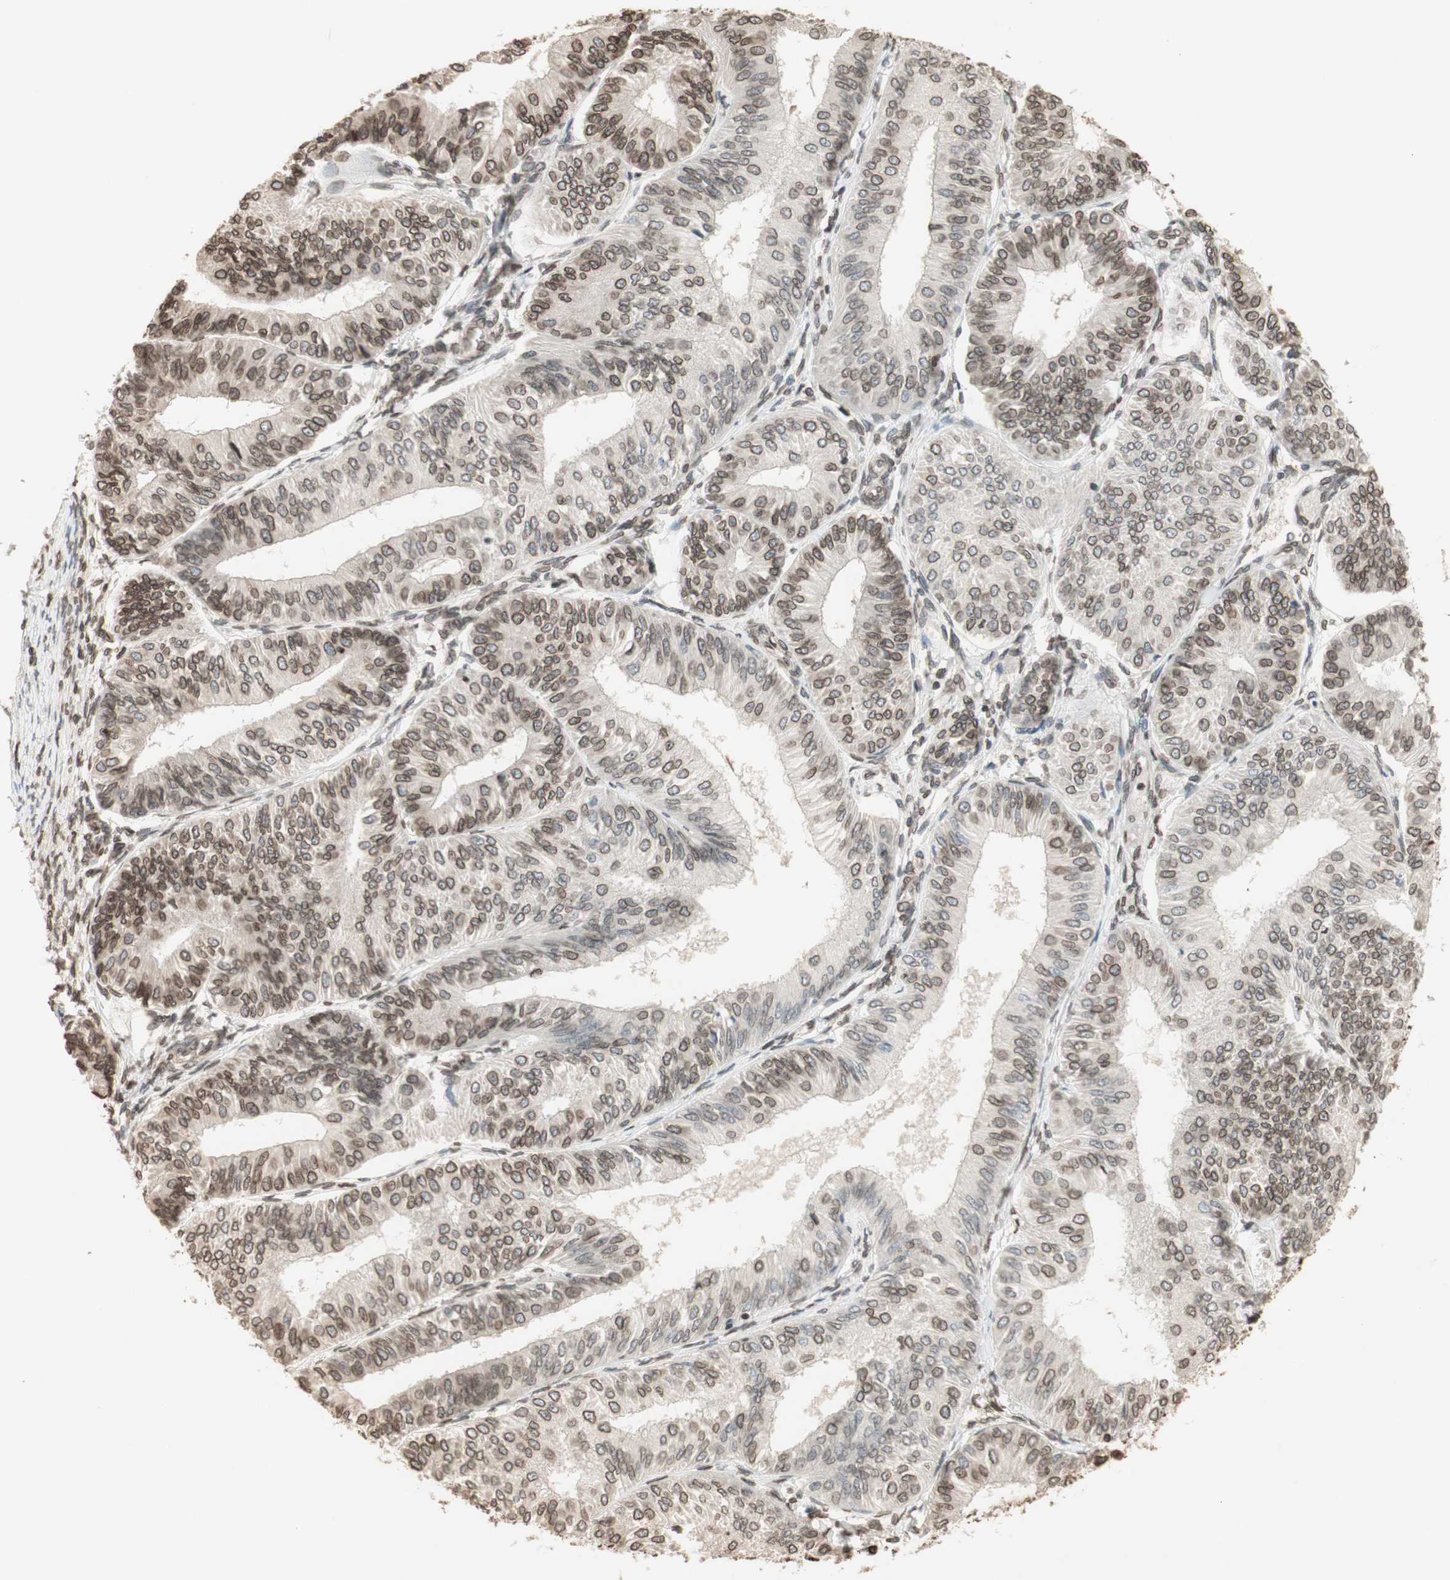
{"staining": {"intensity": "moderate", "quantity": ">75%", "location": "cytoplasmic/membranous,nuclear"}, "tissue": "endometrial cancer", "cell_type": "Tumor cells", "image_type": "cancer", "snomed": [{"axis": "morphology", "description": "Adenocarcinoma, NOS"}, {"axis": "topography", "description": "Endometrium"}], "caption": "A medium amount of moderate cytoplasmic/membranous and nuclear expression is seen in approximately >75% of tumor cells in endometrial cancer (adenocarcinoma) tissue. The protein of interest is stained brown, and the nuclei are stained in blue (DAB IHC with brightfield microscopy, high magnification).", "gene": "TMPO", "patient": {"sex": "female", "age": 58}}